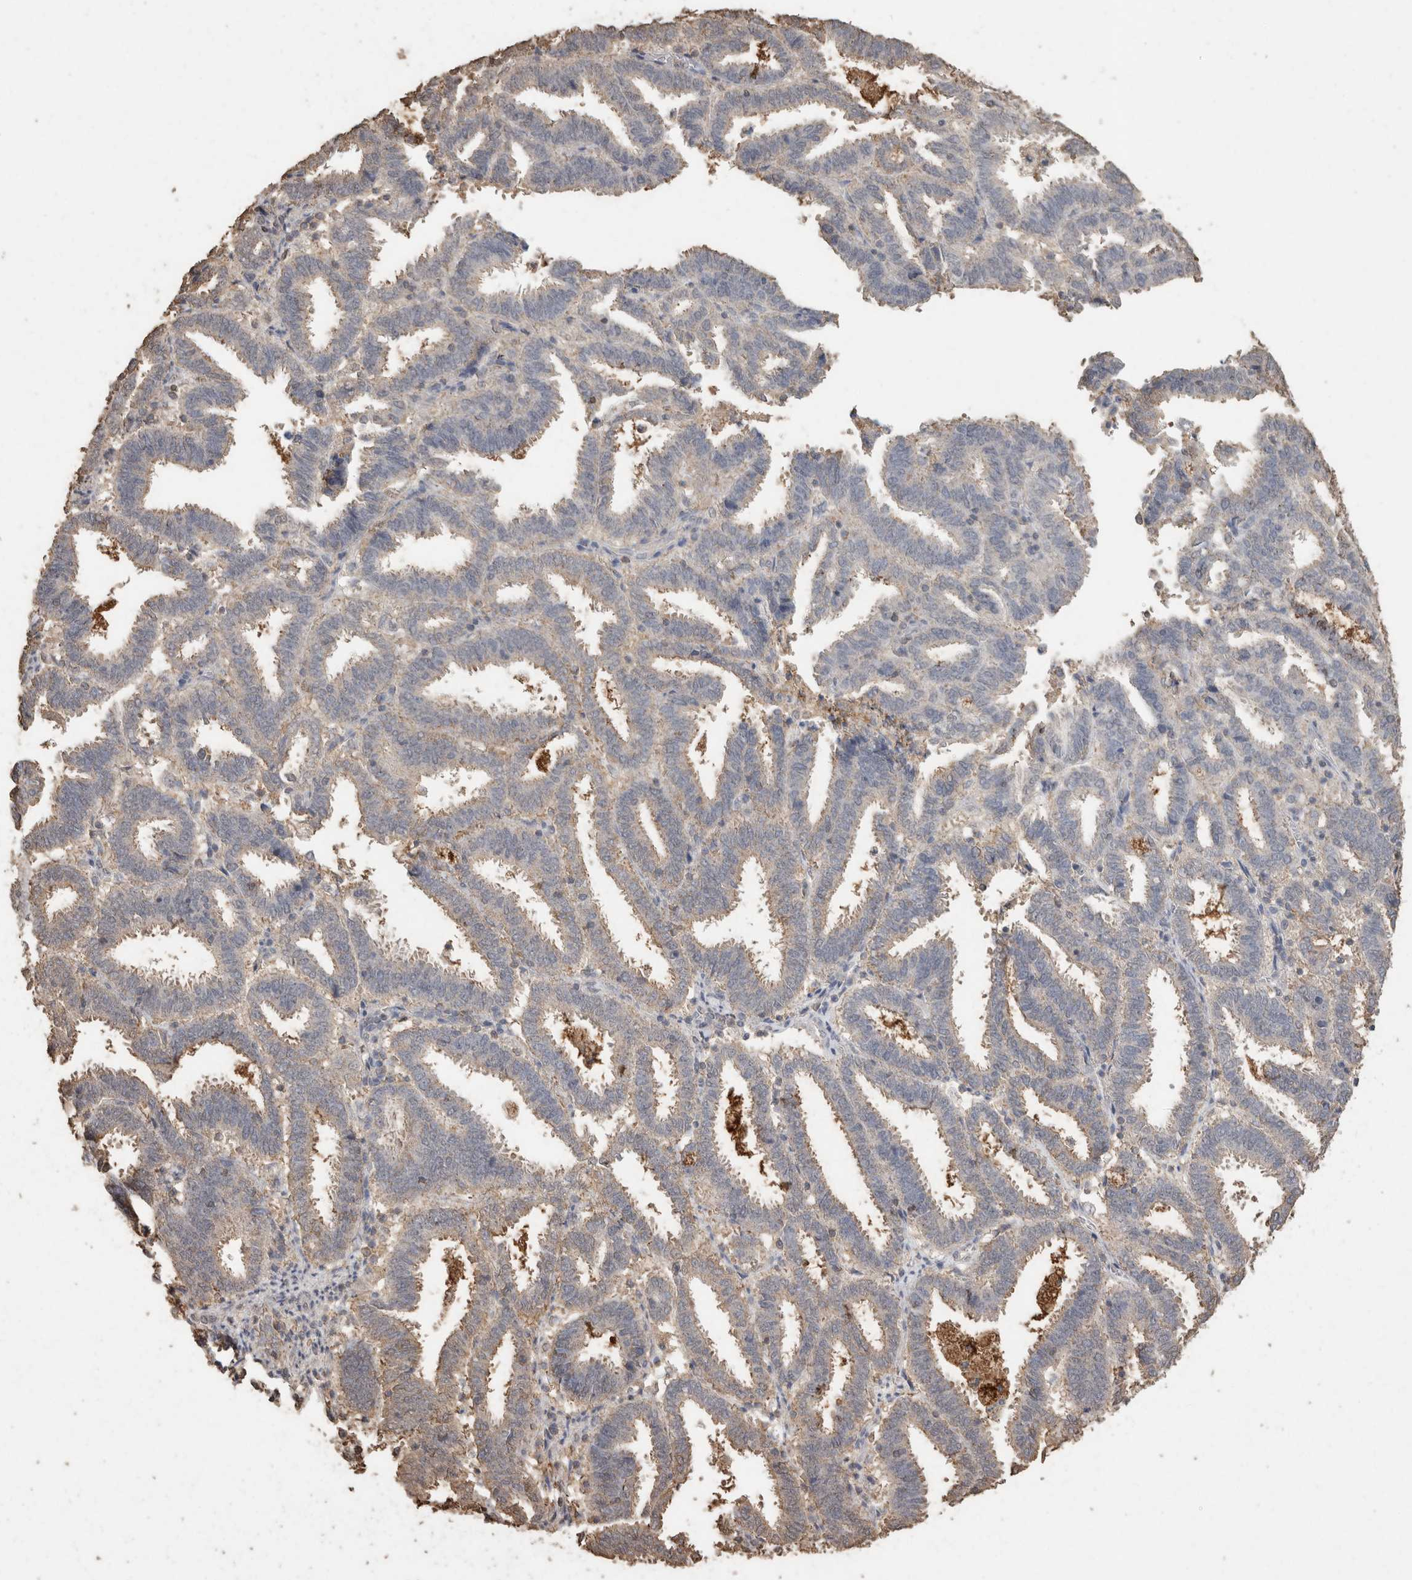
{"staining": {"intensity": "negative", "quantity": "none", "location": "none"}, "tissue": "endometrial cancer", "cell_type": "Tumor cells", "image_type": "cancer", "snomed": [{"axis": "morphology", "description": "Adenocarcinoma, NOS"}, {"axis": "topography", "description": "Uterus"}], "caption": "Endometrial cancer stained for a protein using IHC shows no expression tumor cells.", "gene": "CX3CL1", "patient": {"sex": "female", "age": 83}}